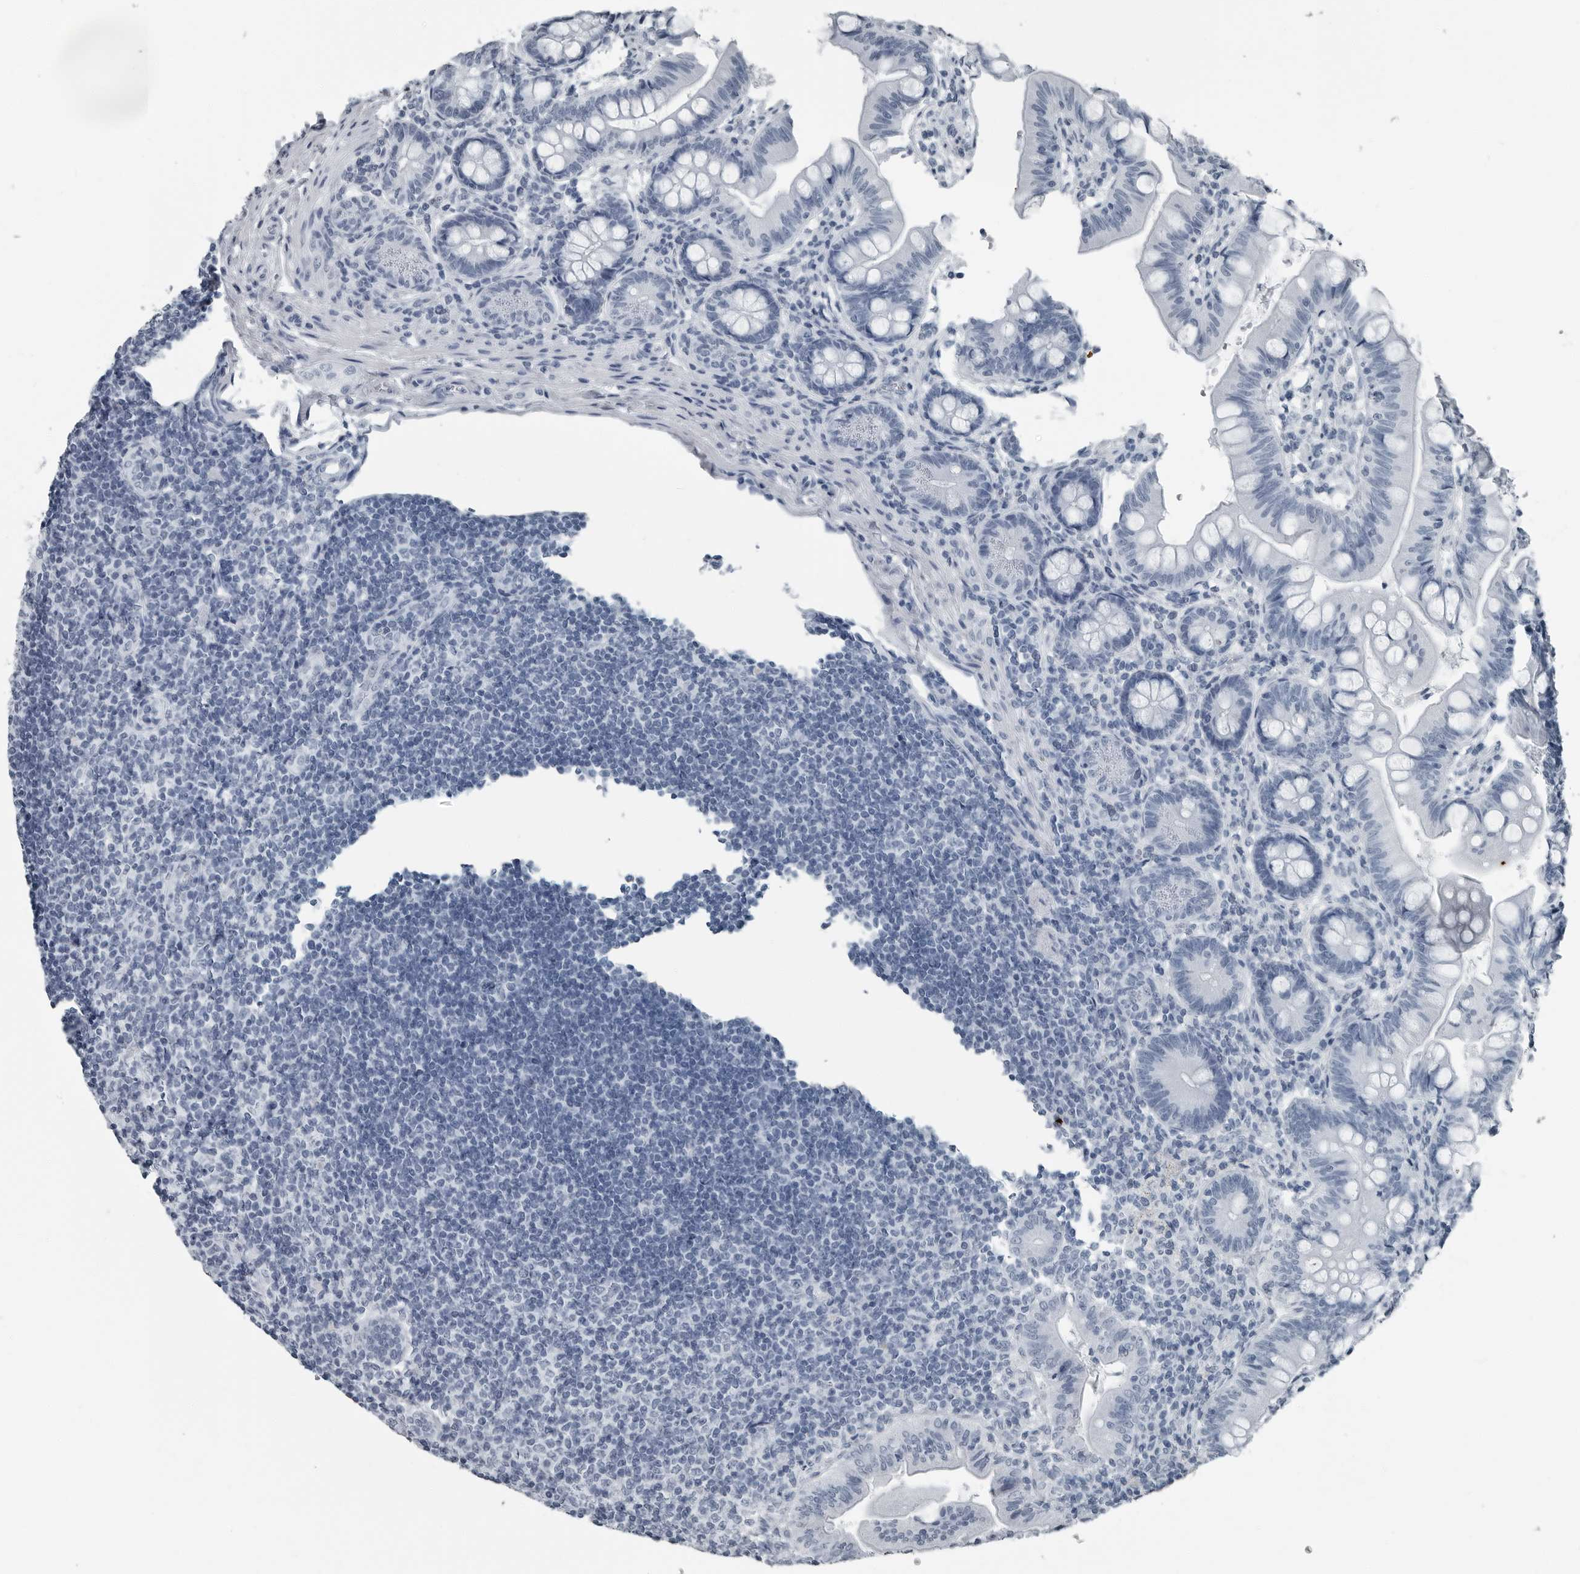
{"staining": {"intensity": "negative", "quantity": "none", "location": "none"}, "tissue": "small intestine", "cell_type": "Glandular cells", "image_type": "normal", "snomed": [{"axis": "morphology", "description": "Normal tissue, NOS"}, {"axis": "topography", "description": "Small intestine"}], "caption": "Immunohistochemistry histopathology image of unremarkable small intestine stained for a protein (brown), which exhibits no staining in glandular cells. The staining was performed using DAB to visualize the protein expression in brown, while the nuclei were stained in blue with hematoxylin (Magnification: 20x).", "gene": "PRSS1", "patient": {"sex": "male", "age": 7}}